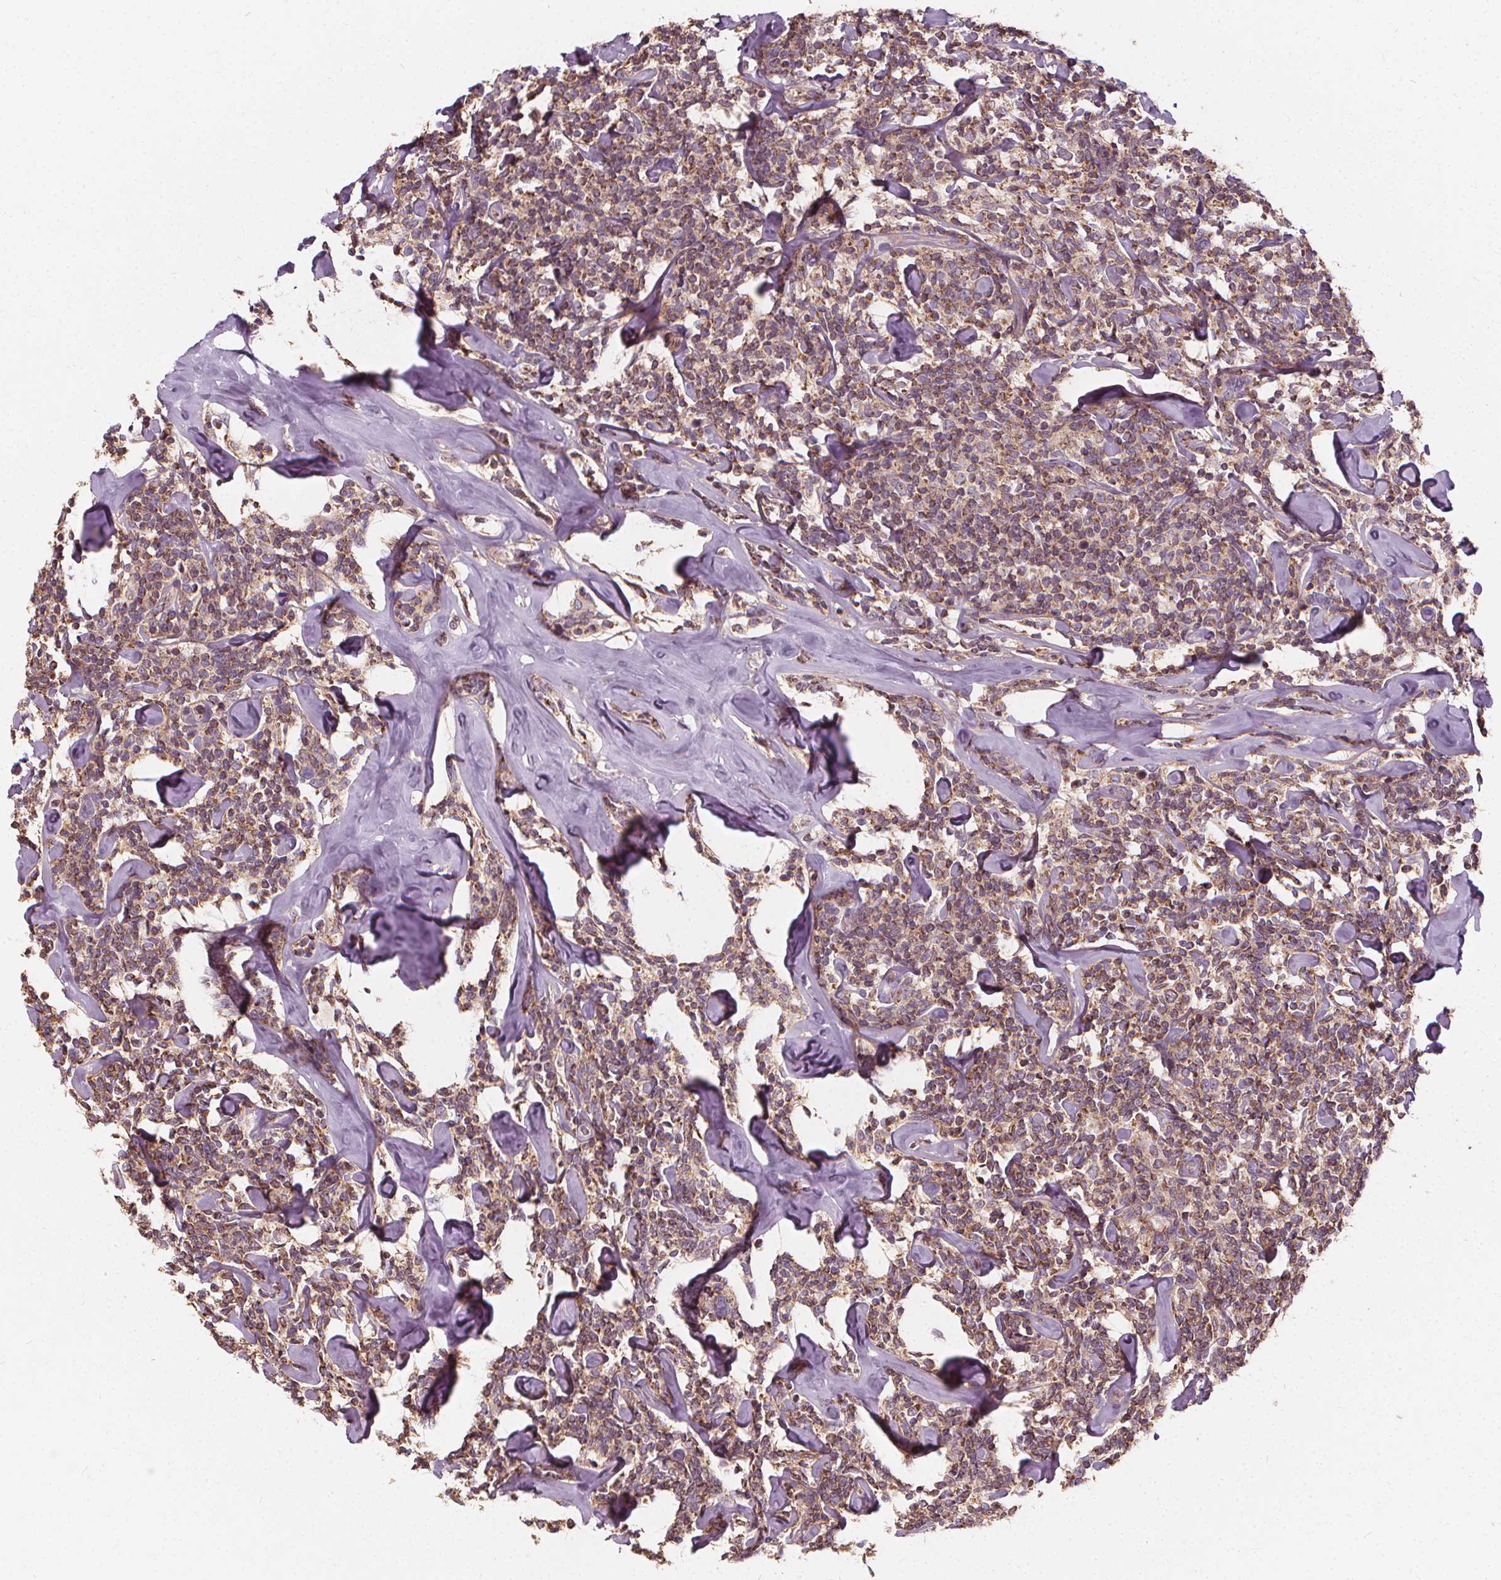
{"staining": {"intensity": "moderate", "quantity": ">75%", "location": "cytoplasmic/membranous"}, "tissue": "lymphoma", "cell_type": "Tumor cells", "image_type": "cancer", "snomed": [{"axis": "morphology", "description": "Malignant lymphoma, non-Hodgkin's type, Low grade"}, {"axis": "topography", "description": "Lymph node"}], "caption": "A micrograph showing moderate cytoplasmic/membranous expression in approximately >75% of tumor cells in malignant lymphoma, non-Hodgkin's type (low-grade), as visualized by brown immunohistochemical staining.", "gene": "ORAI2", "patient": {"sex": "female", "age": 56}}